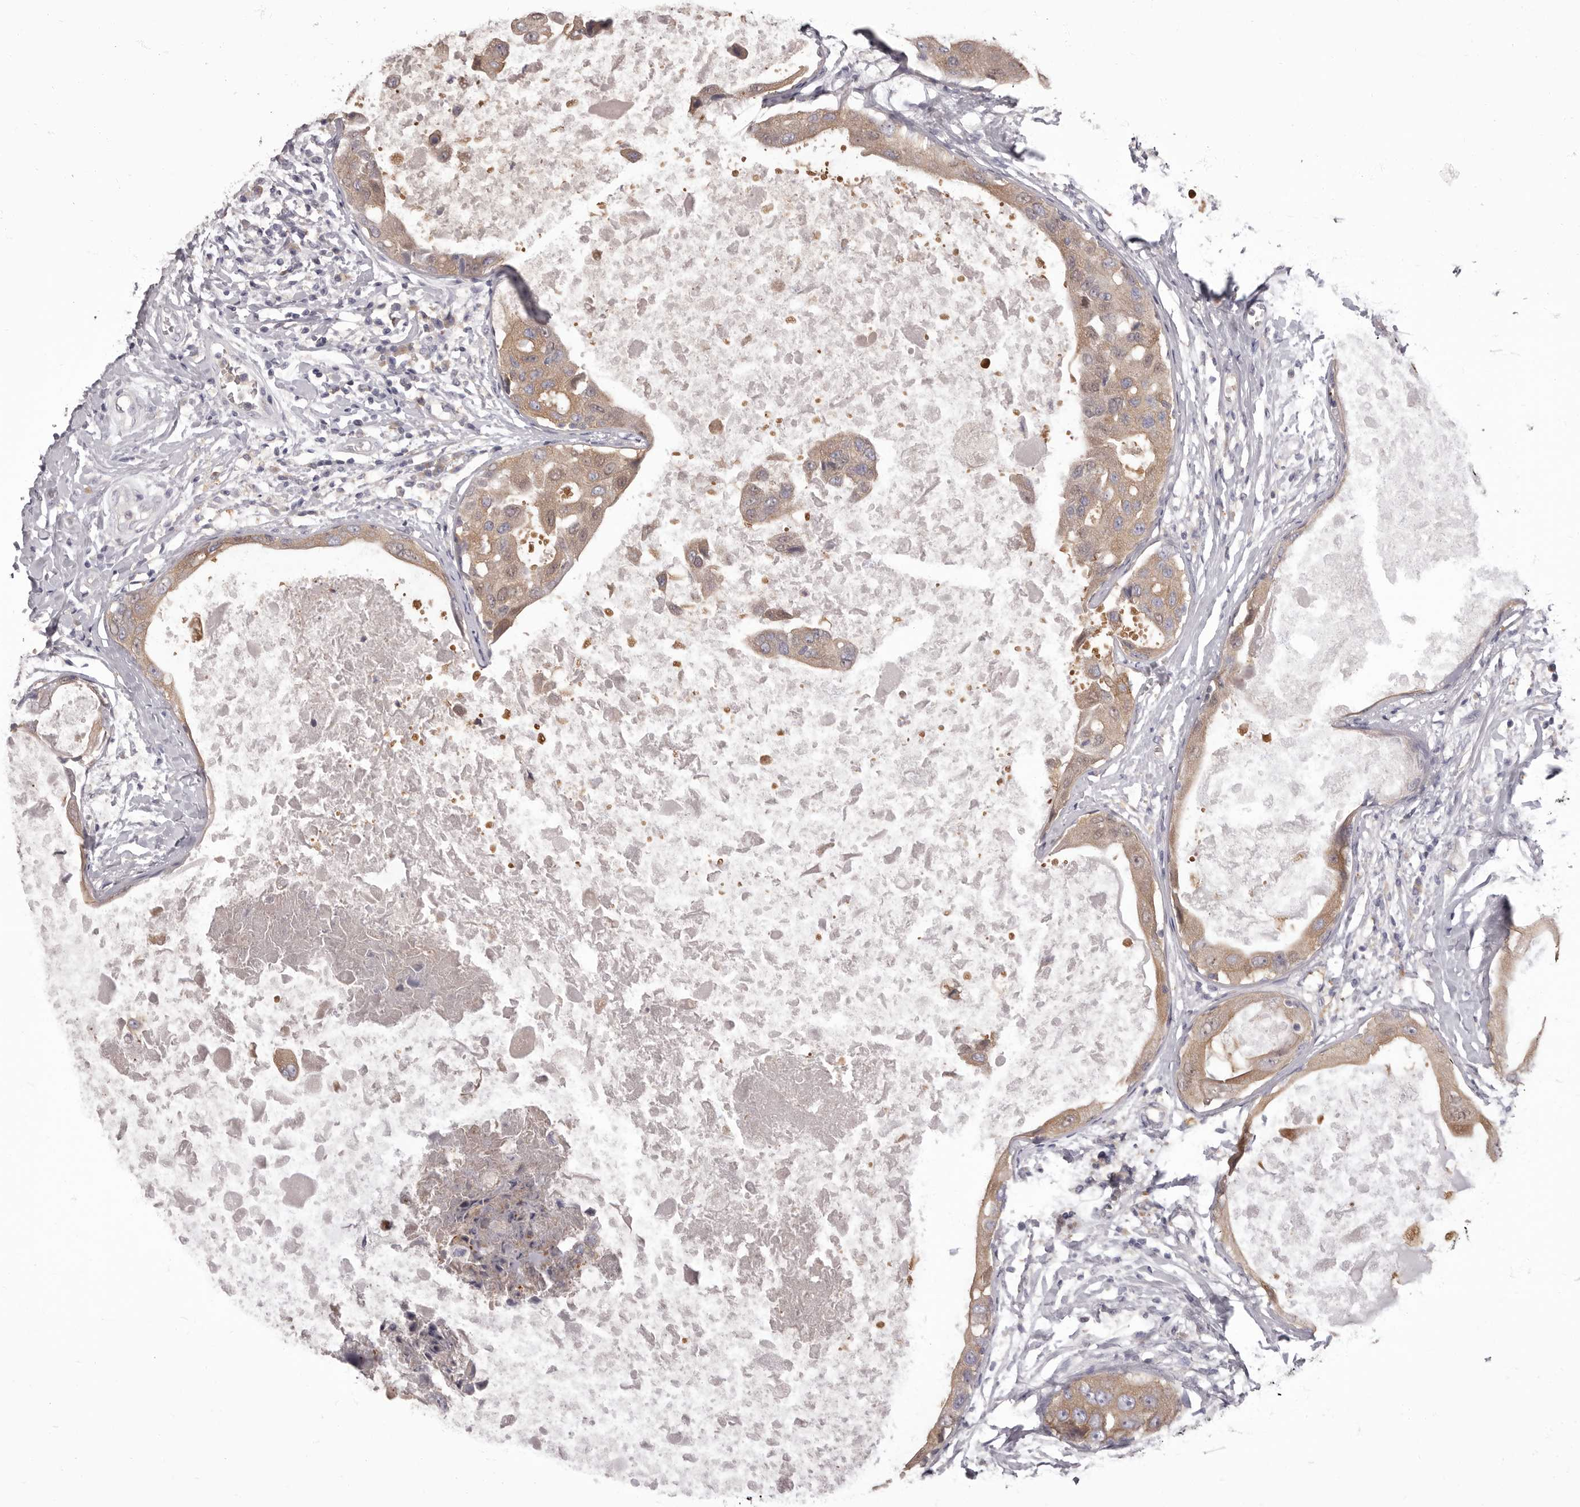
{"staining": {"intensity": "moderate", "quantity": ">75%", "location": "cytoplasmic/membranous"}, "tissue": "breast cancer", "cell_type": "Tumor cells", "image_type": "cancer", "snomed": [{"axis": "morphology", "description": "Duct carcinoma"}, {"axis": "topography", "description": "Breast"}], "caption": "The photomicrograph displays staining of breast cancer (invasive ductal carcinoma), revealing moderate cytoplasmic/membranous protein staining (brown color) within tumor cells.", "gene": "APEH", "patient": {"sex": "female", "age": 27}}